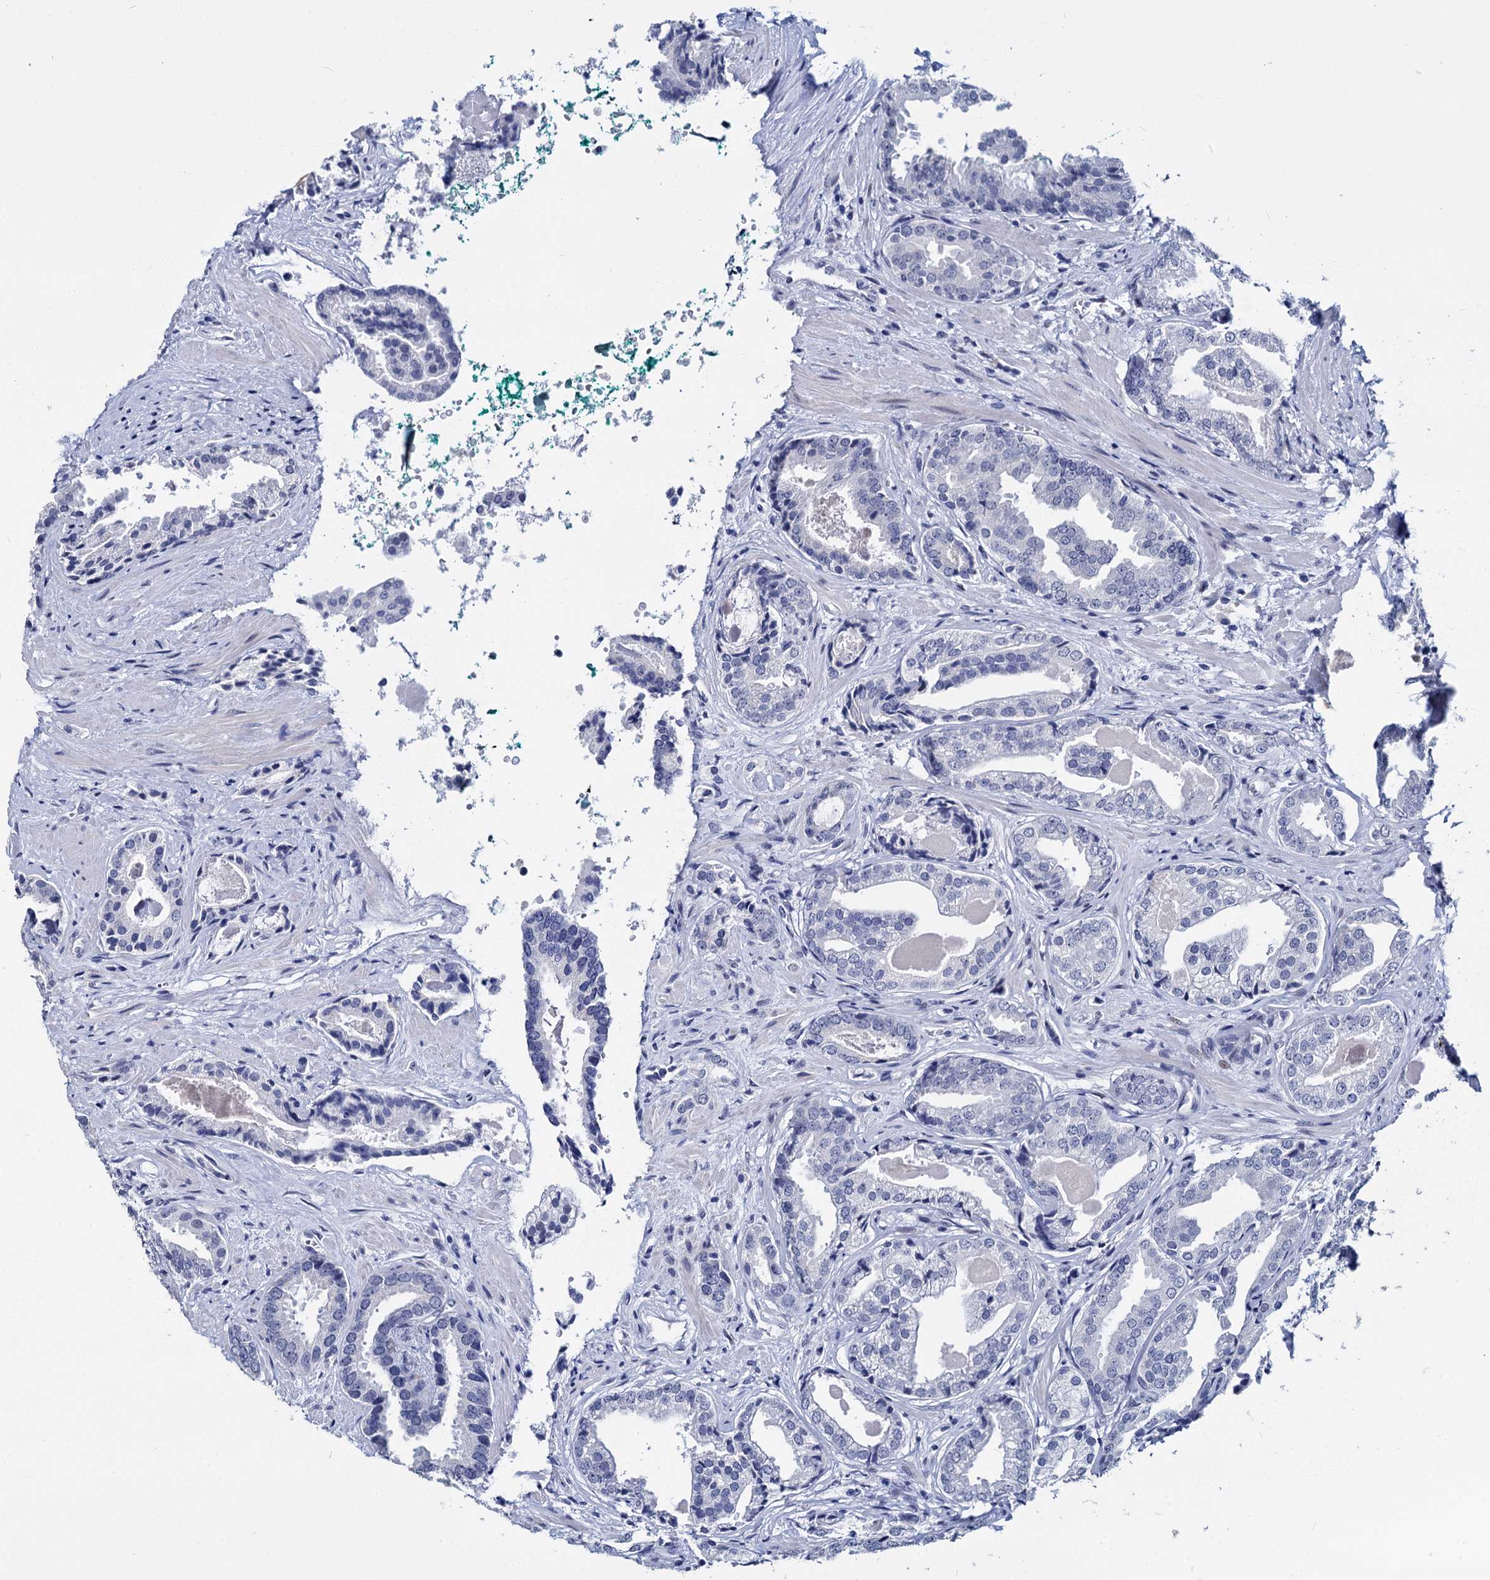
{"staining": {"intensity": "negative", "quantity": "none", "location": "none"}, "tissue": "prostate cancer", "cell_type": "Tumor cells", "image_type": "cancer", "snomed": [{"axis": "morphology", "description": "Adenocarcinoma, High grade"}, {"axis": "topography", "description": "Prostate"}], "caption": "IHC micrograph of human prostate cancer stained for a protein (brown), which exhibits no staining in tumor cells. The staining is performed using DAB (3,3'-diaminobenzidine) brown chromogen with nuclei counter-stained in using hematoxylin.", "gene": "MAGEA4", "patient": {"sex": "male", "age": 60}}